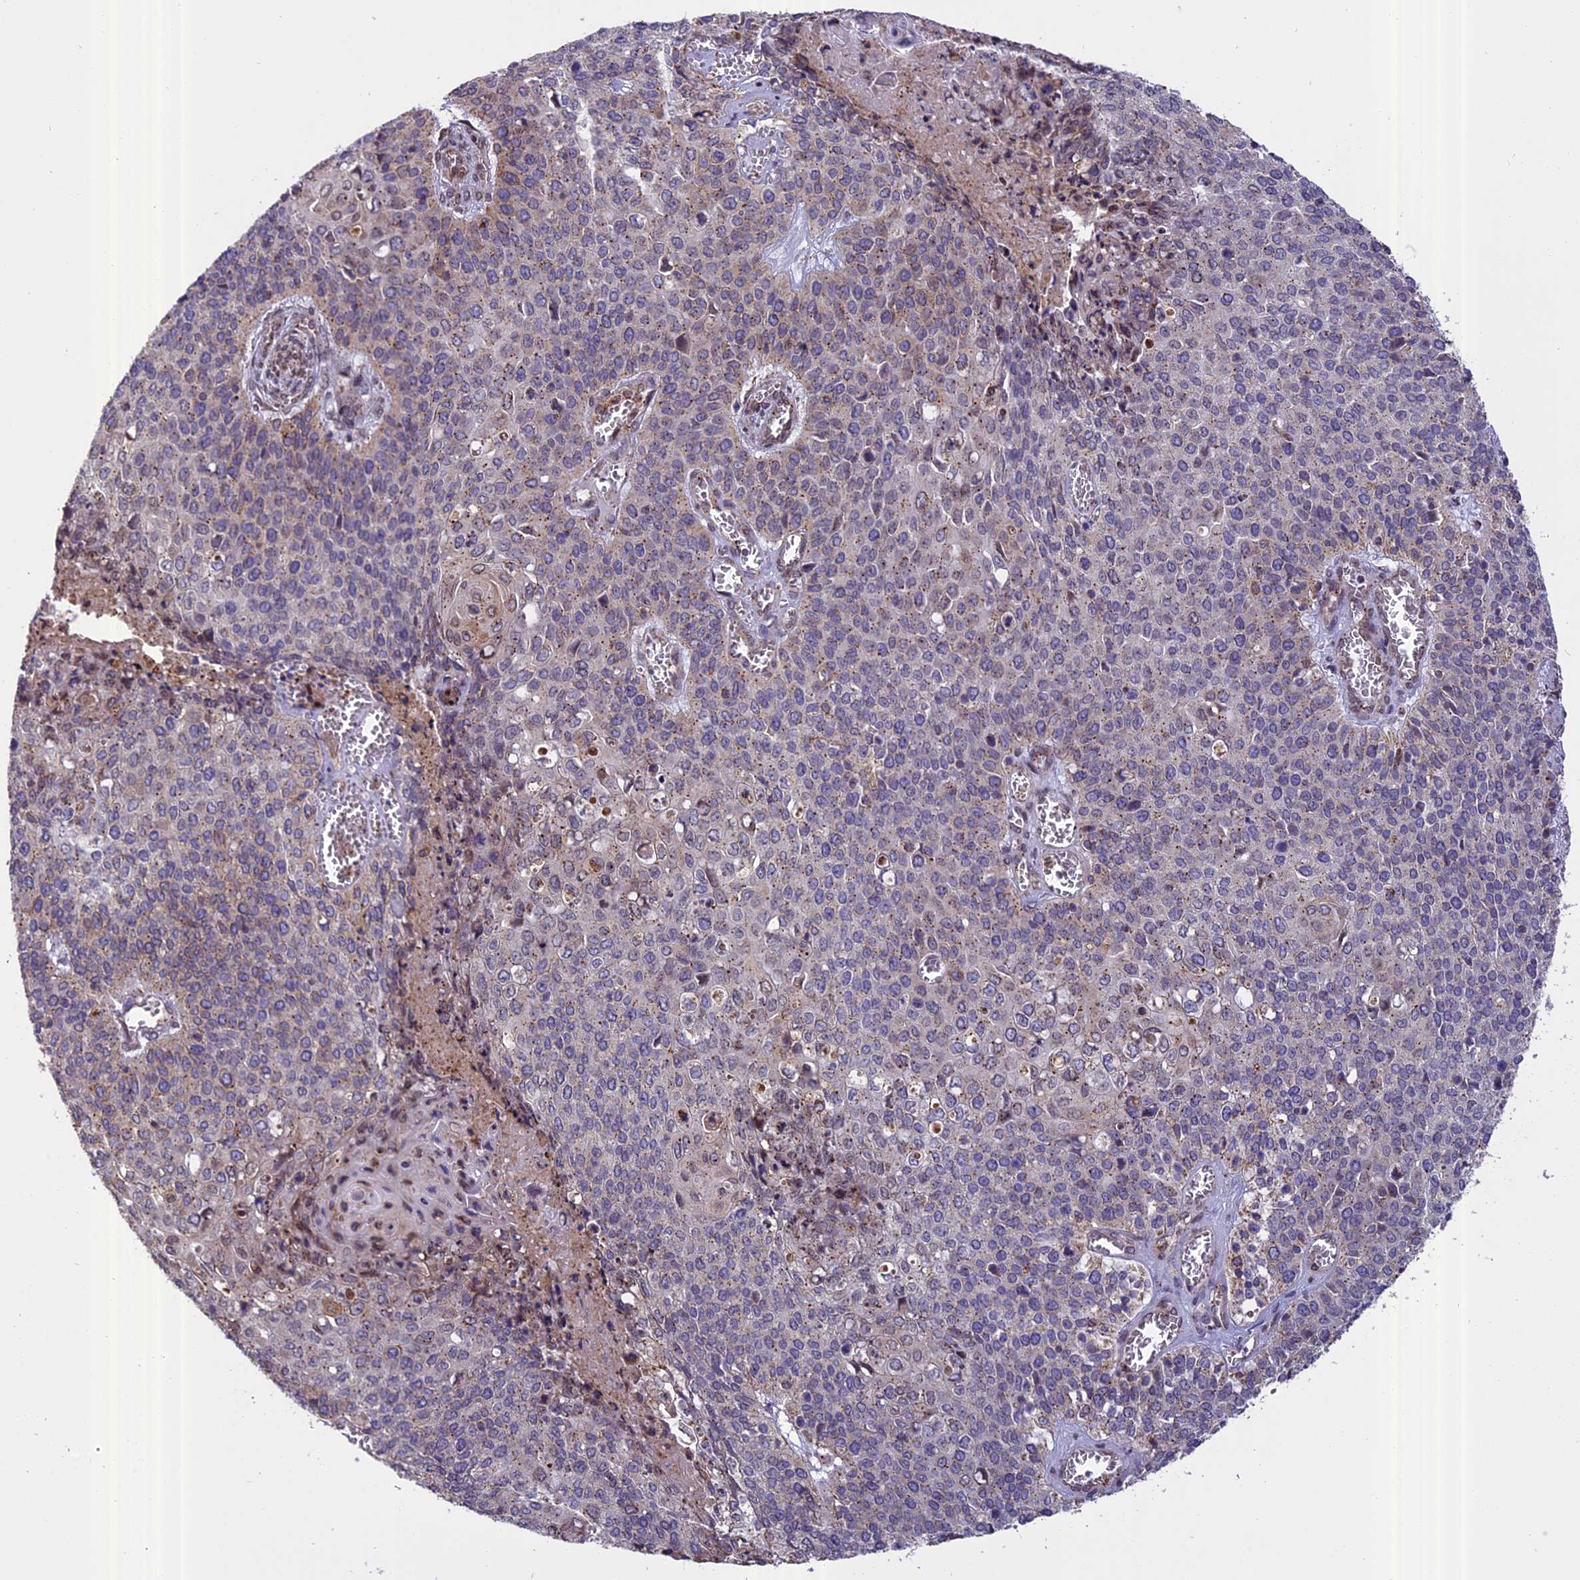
{"staining": {"intensity": "weak", "quantity": "25%-75%", "location": "cytoplasmic/membranous"}, "tissue": "cervical cancer", "cell_type": "Tumor cells", "image_type": "cancer", "snomed": [{"axis": "morphology", "description": "Squamous cell carcinoma, NOS"}, {"axis": "topography", "description": "Cervix"}], "caption": "Tumor cells reveal low levels of weak cytoplasmic/membranous positivity in about 25%-75% of cells in cervical squamous cell carcinoma.", "gene": "CHMP2A", "patient": {"sex": "female", "age": 39}}